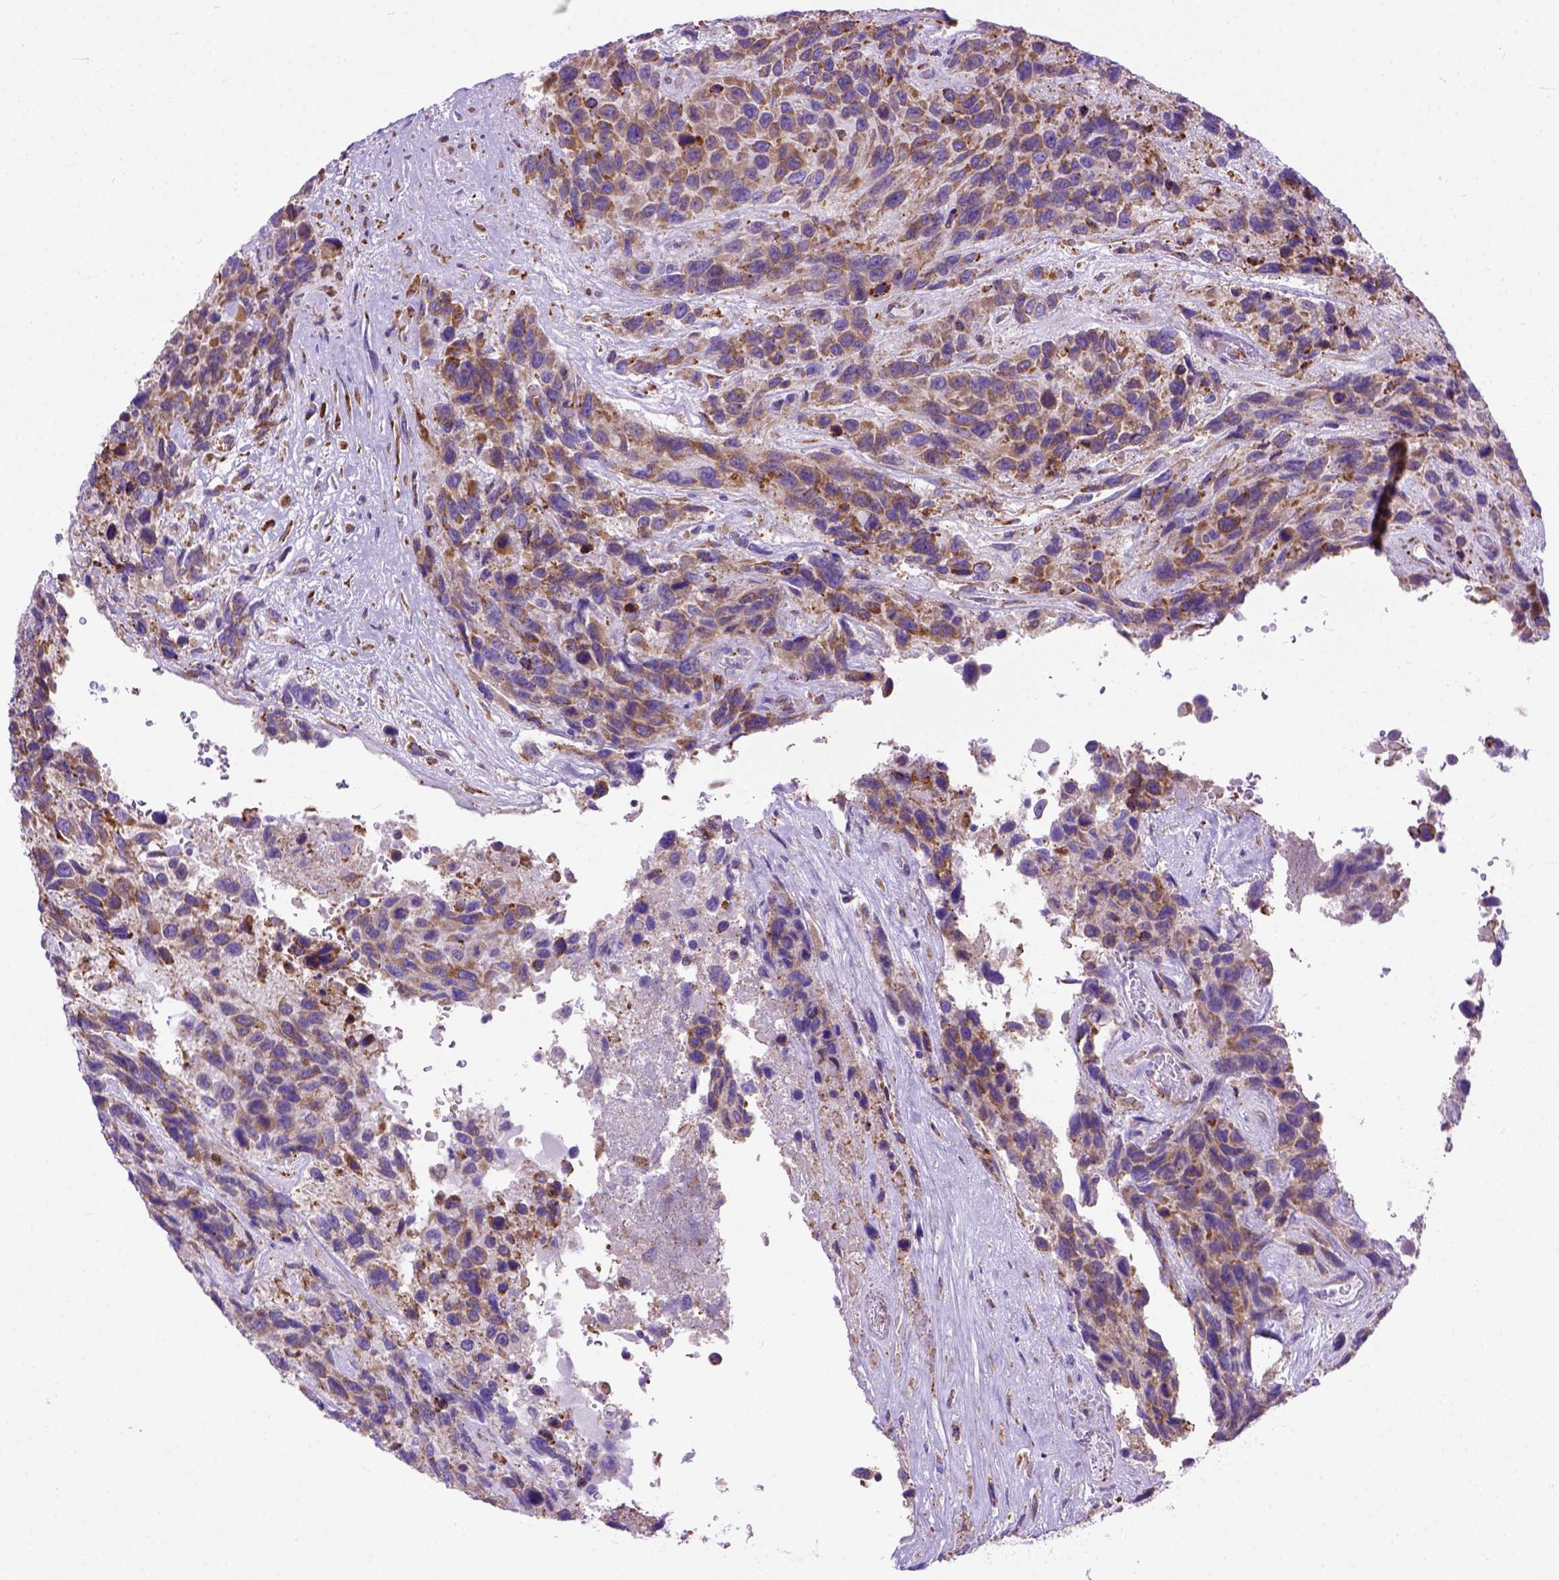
{"staining": {"intensity": "moderate", "quantity": ">75%", "location": "cytoplasmic/membranous"}, "tissue": "urothelial cancer", "cell_type": "Tumor cells", "image_type": "cancer", "snomed": [{"axis": "morphology", "description": "Urothelial carcinoma, High grade"}, {"axis": "topography", "description": "Urinary bladder"}], "caption": "Immunohistochemical staining of urothelial cancer displays medium levels of moderate cytoplasmic/membranous staining in approximately >75% of tumor cells.", "gene": "PLK4", "patient": {"sex": "female", "age": 70}}